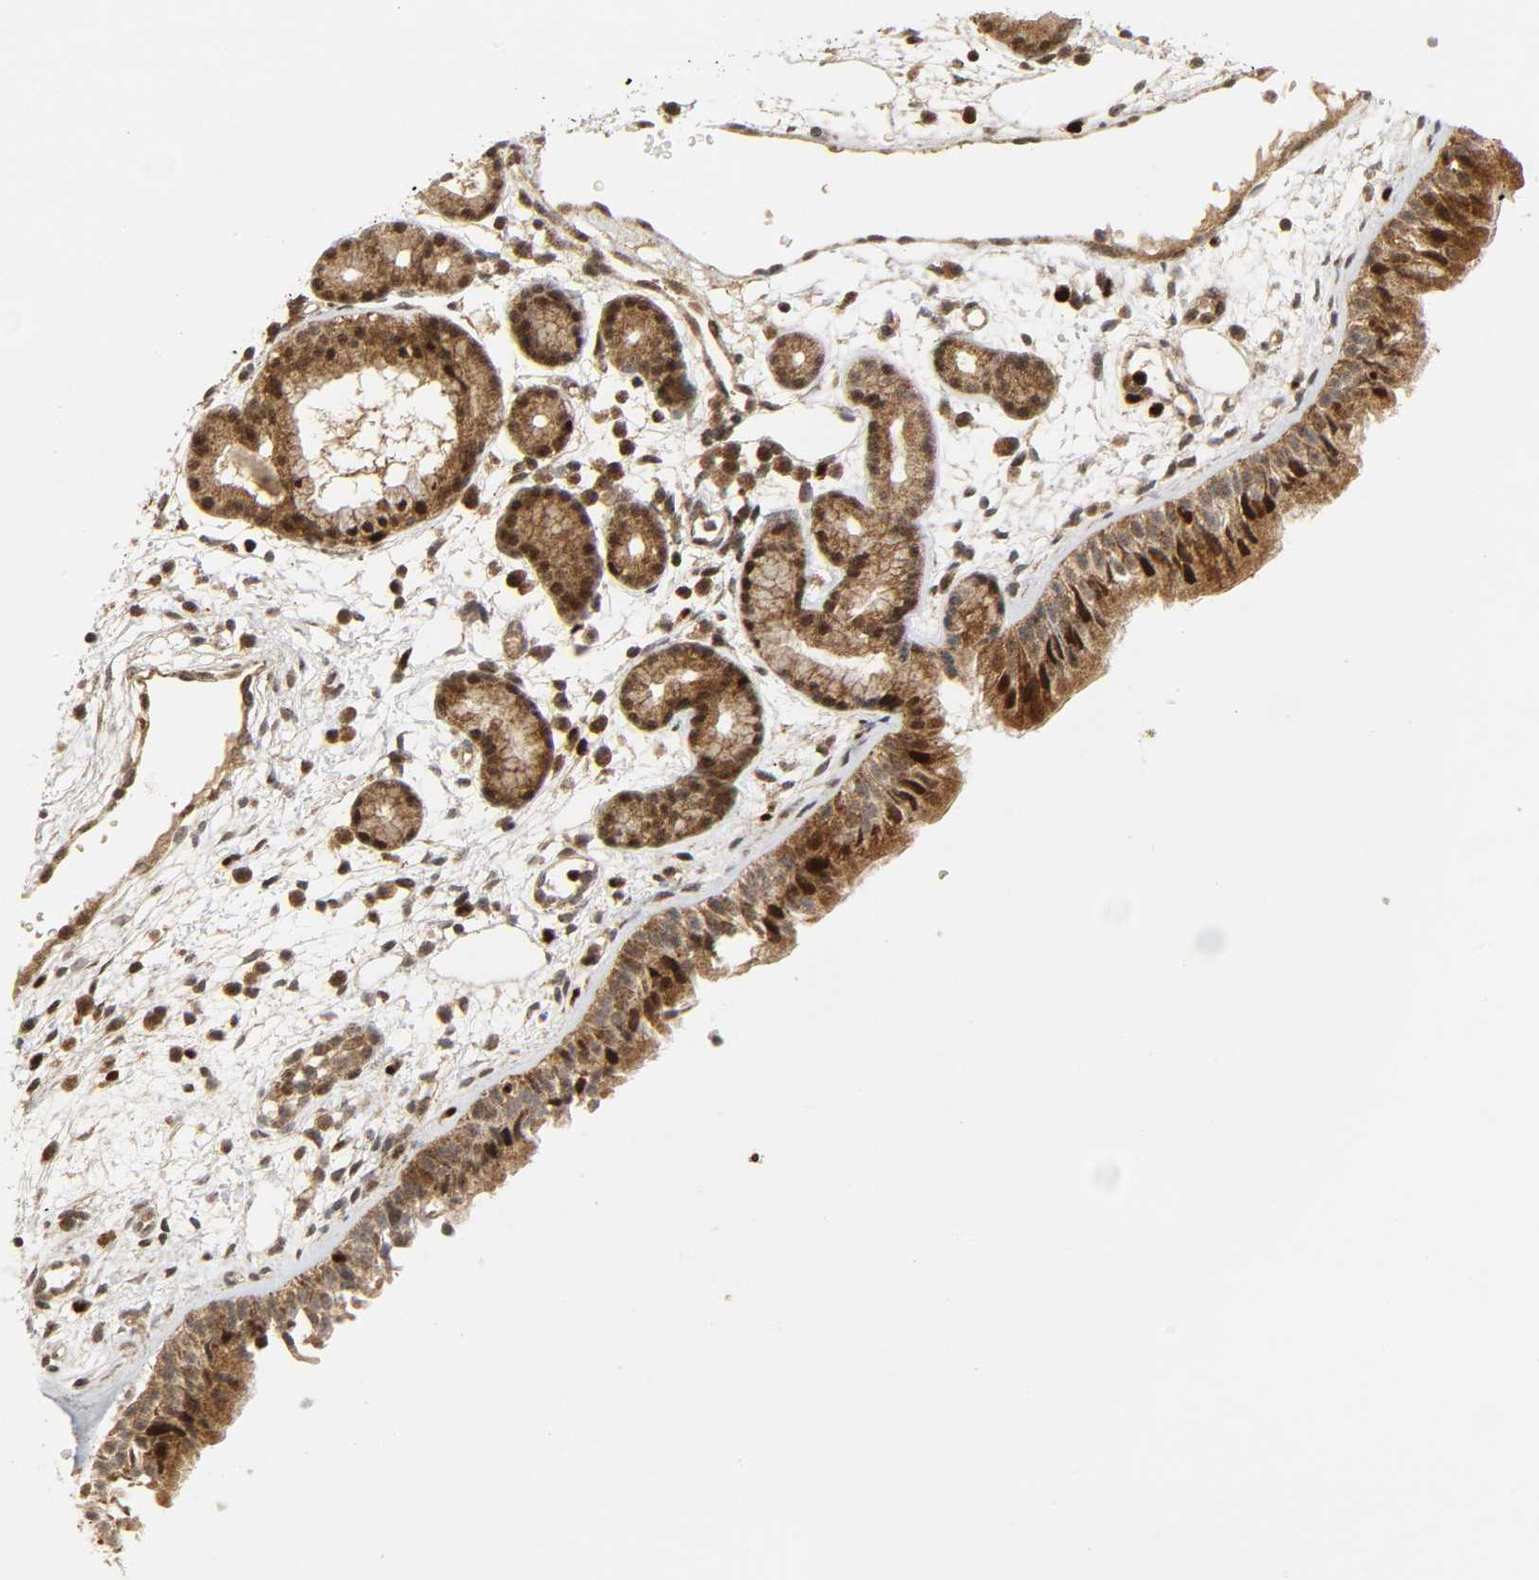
{"staining": {"intensity": "strong", "quantity": ">75%", "location": "cytoplasmic/membranous,nuclear"}, "tissue": "nasopharynx", "cell_type": "Respiratory epithelial cells", "image_type": "normal", "snomed": [{"axis": "morphology", "description": "Normal tissue, NOS"}, {"axis": "morphology", "description": "Inflammation, NOS"}, {"axis": "topography", "description": "Nasopharynx"}], "caption": "This histopathology image demonstrates IHC staining of benign human nasopharynx, with high strong cytoplasmic/membranous,nuclear positivity in about >75% of respiratory epithelial cells.", "gene": "CHUK", "patient": {"sex": "female", "age": 55}}